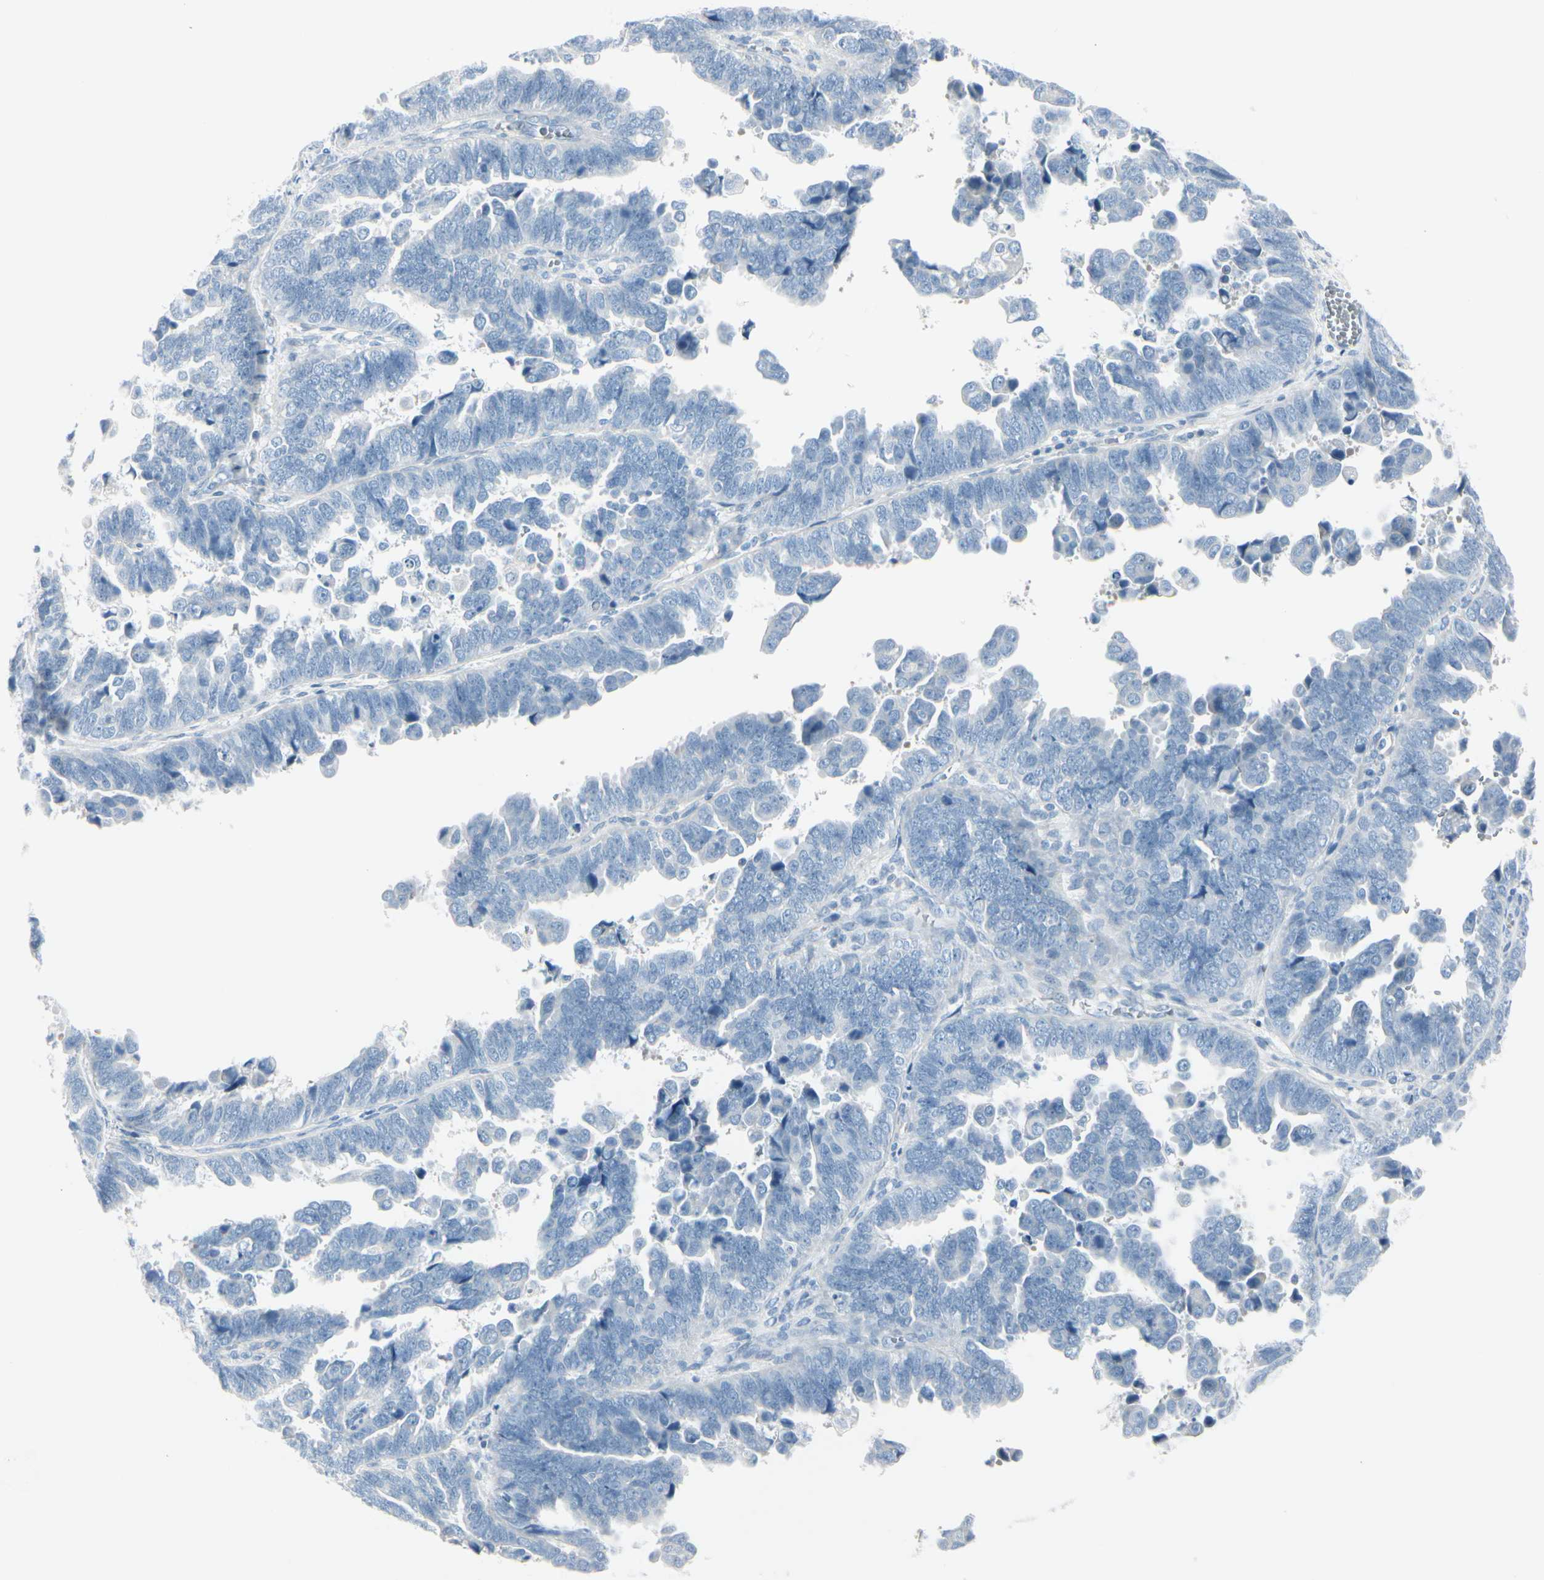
{"staining": {"intensity": "negative", "quantity": "none", "location": "none"}, "tissue": "endometrial cancer", "cell_type": "Tumor cells", "image_type": "cancer", "snomed": [{"axis": "morphology", "description": "Adenocarcinoma, NOS"}, {"axis": "topography", "description": "Endometrium"}], "caption": "IHC image of neoplastic tissue: adenocarcinoma (endometrial) stained with DAB demonstrates no significant protein positivity in tumor cells. (DAB IHC, high magnification).", "gene": "CDHR5", "patient": {"sex": "female", "age": 75}}